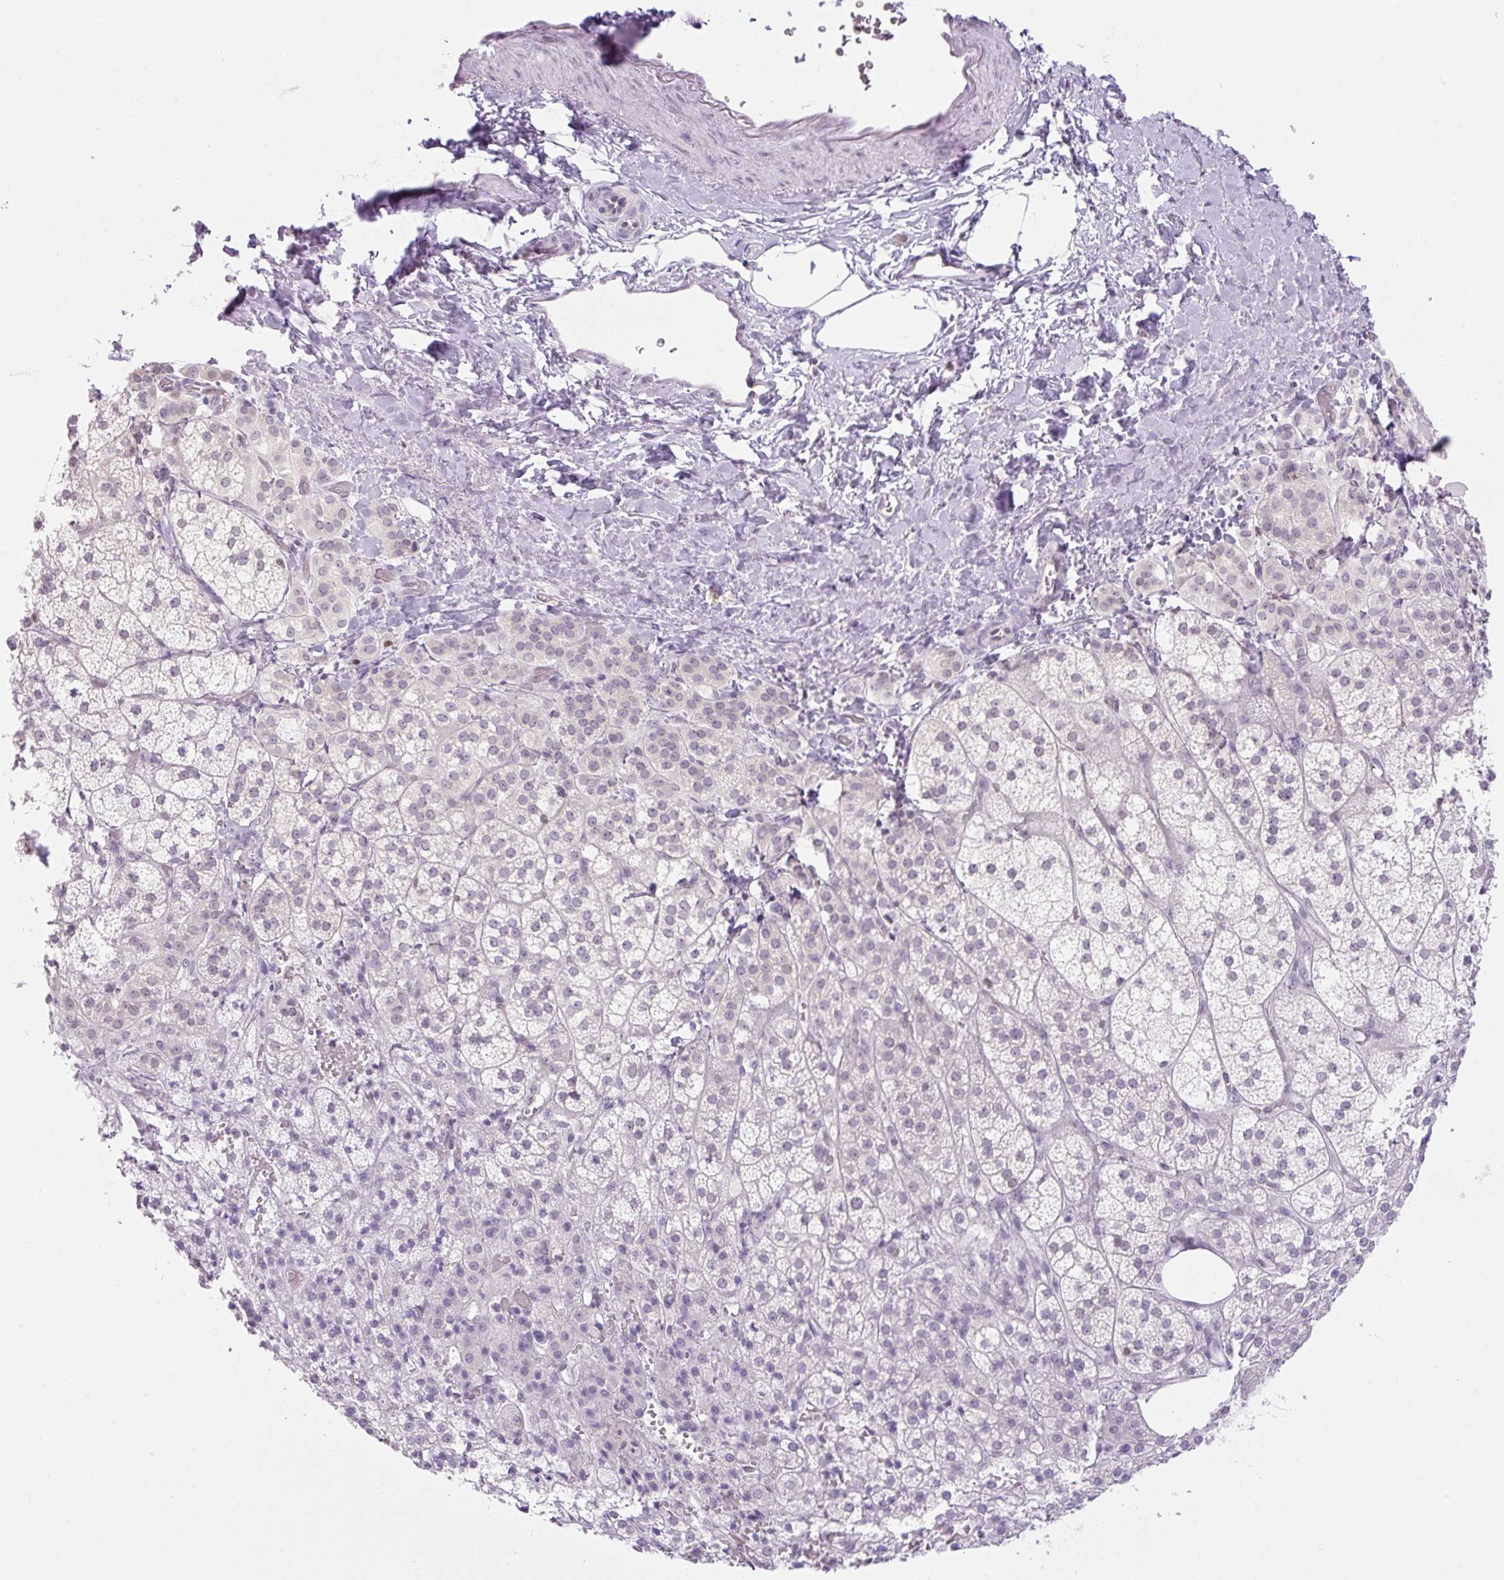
{"staining": {"intensity": "negative", "quantity": "none", "location": "none"}, "tissue": "adrenal gland", "cell_type": "Glandular cells", "image_type": "normal", "snomed": [{"axis": "morphology", "description": "Normal tissue, NOS"}, {"axis": "topography", "description": "Adrenal gland"}], "caption": "Human adrenal gland stained for a protein using immunohistochemistry demonstrates no staining in glandular cells.", "gene": "TLE3", "patient": {"sex": "female", "age": 60}}